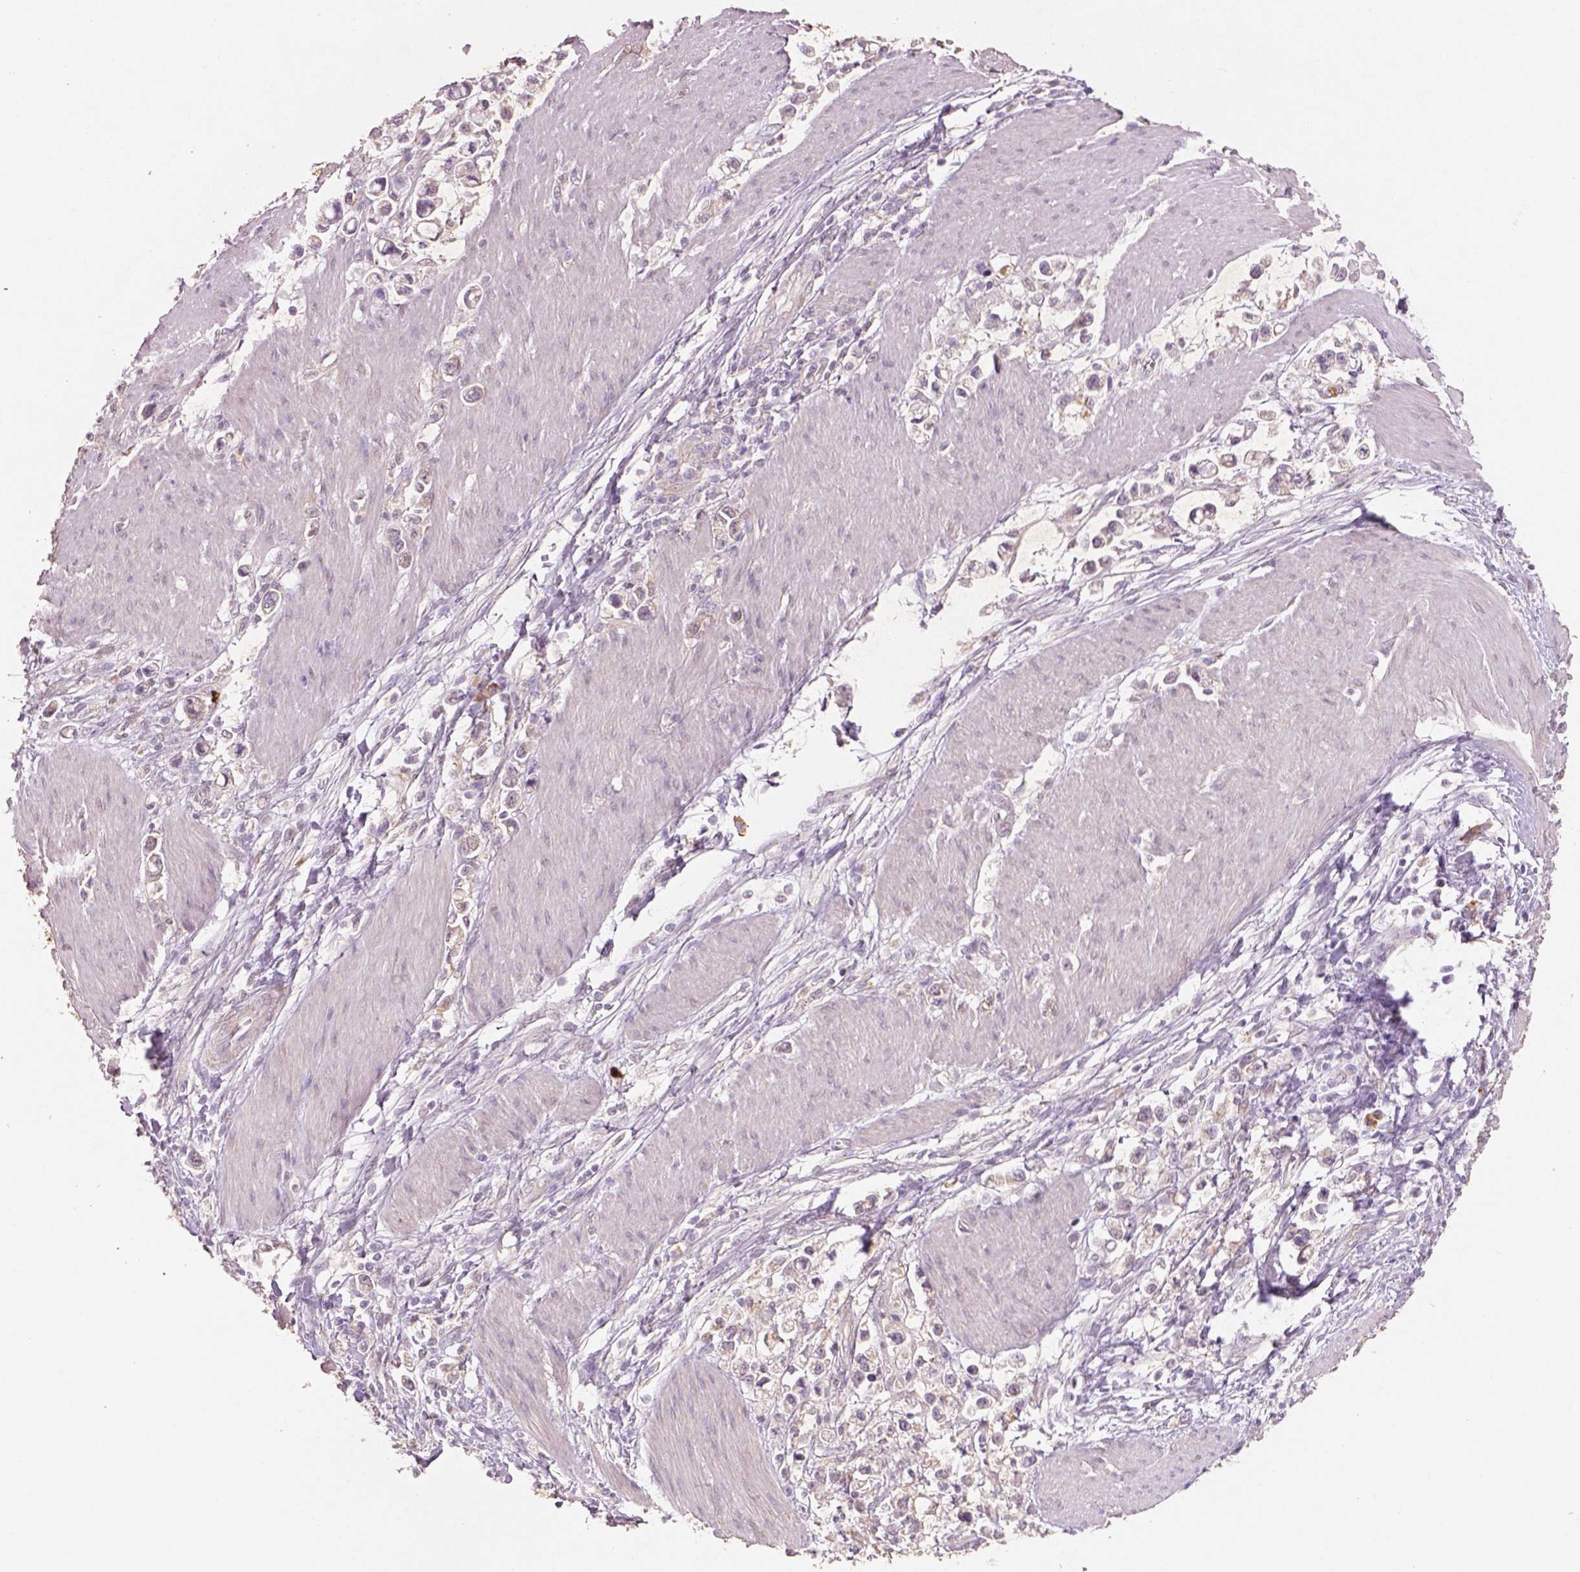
{"staining": {"intensity": "negative", "quantity": "none", "location": "none"}, "tissue": "stomach cancer", "cell_type": "Tumor cells", "image_type": "cancer", "snomed": [{"axis": "morphology", "description": "Adenocarcinoma, NOS"}, {"axis": "topography", "description": "Stomach"}], "caption": "Tumor cells show no significant protein positivity in stomach cancer.", "gene": "AP2B1", "patient": {"sex": "male", "age": 63}}